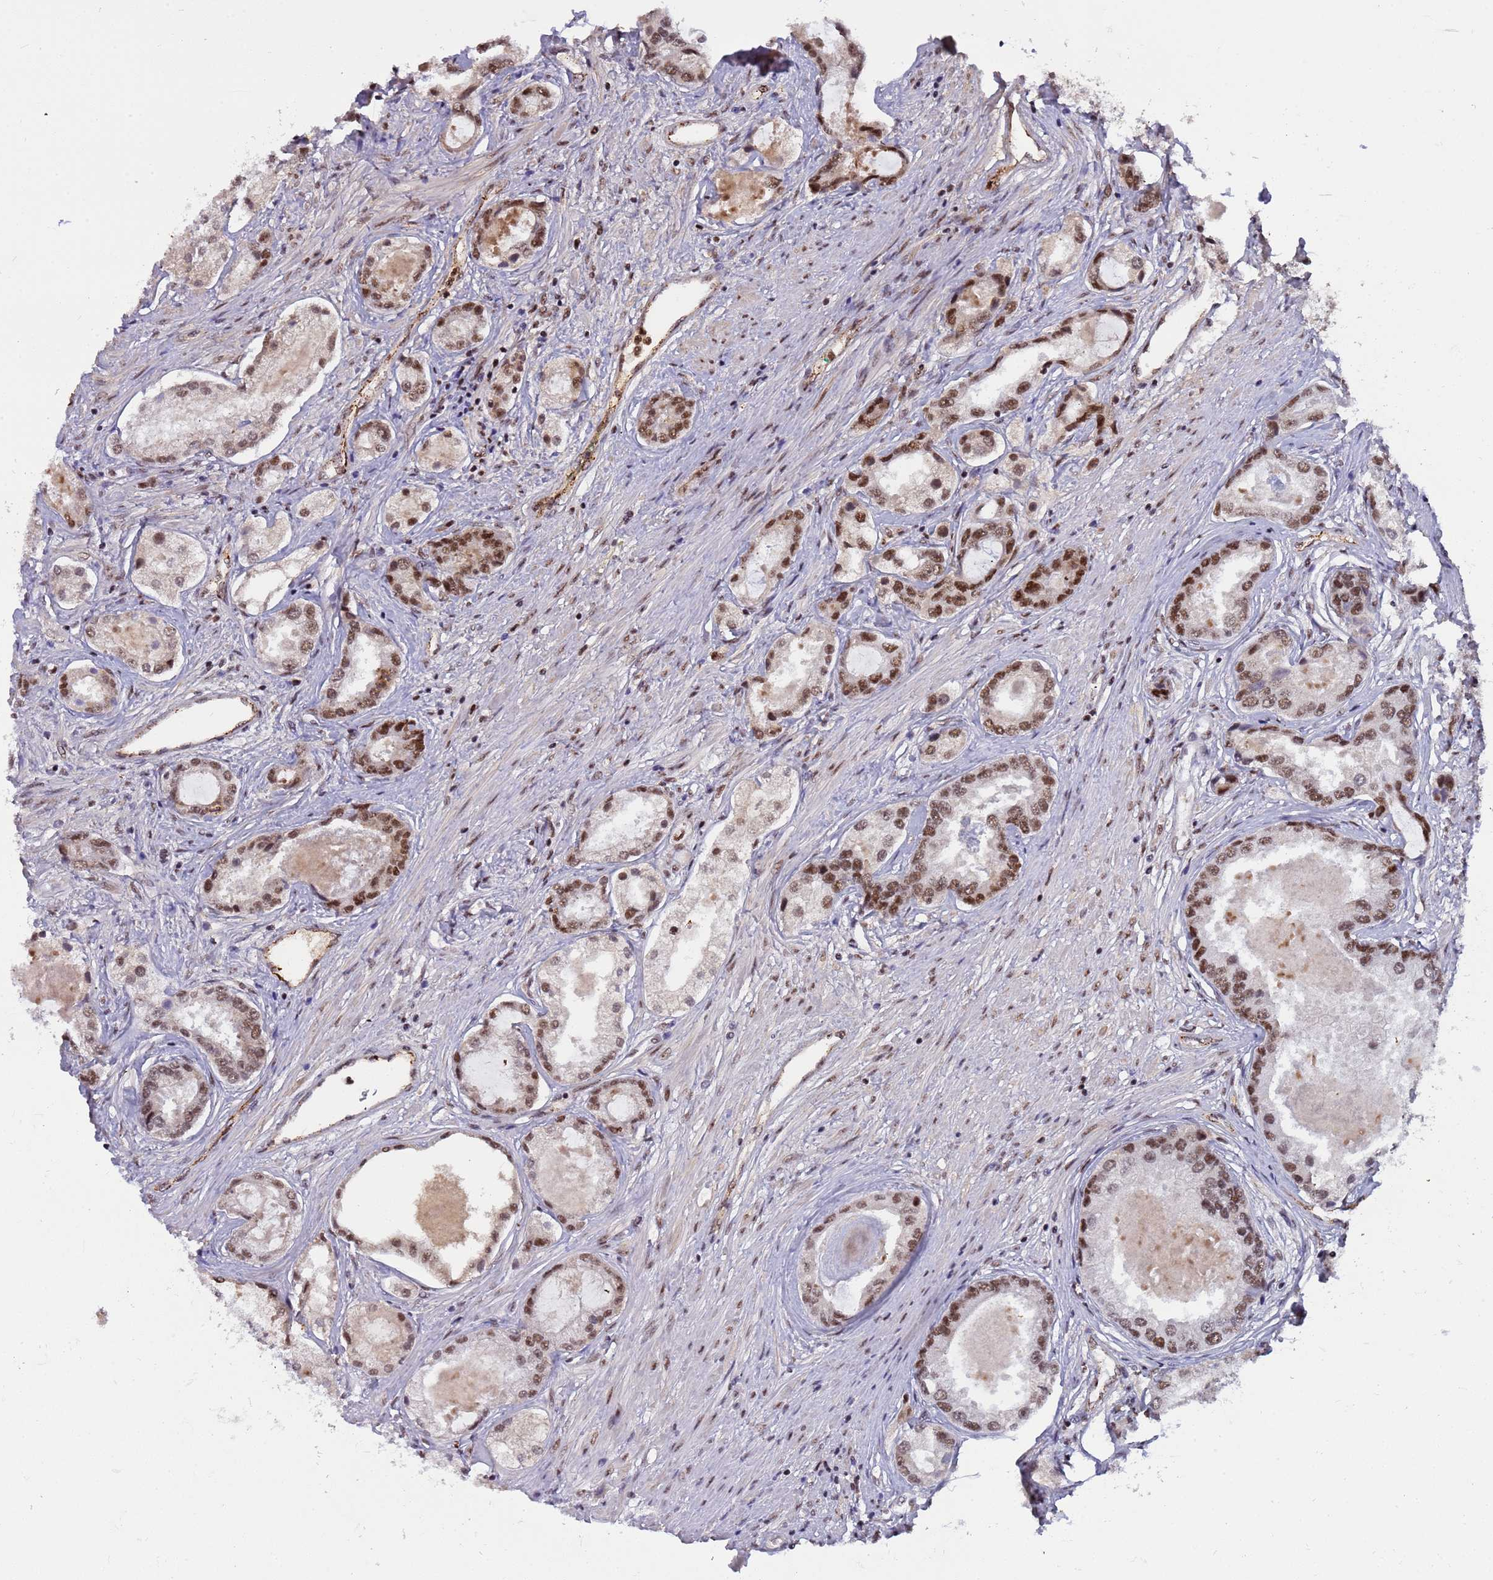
{"staining": {"intensity": "strong", "quantity": "25%-75%", "location": "nuclear"}, "tissue": "prostate cancer", "cell_type": "Tumor cells", "image_type": "cancer", "snomed": [{"axis": "morphology", "description": "Adenocarcinoma, Low grade"}, {"axis": "topography", "description": "Prostate"}], "caption": "Prostate cancer (adenocarcinoma (low-grade)) stained with immunohistochemistry (IHC) demonstrates strong nuclear positivity in approximately 25%-75% of tumor cells. Using DAB (3,3'-diaminobenzidine) (brown) and hematoxylin (blue) stains, captured at high magnification using brightfield microscopy.", "gene": "SRRT", "patient": {"sex": "male", "age": 68}}